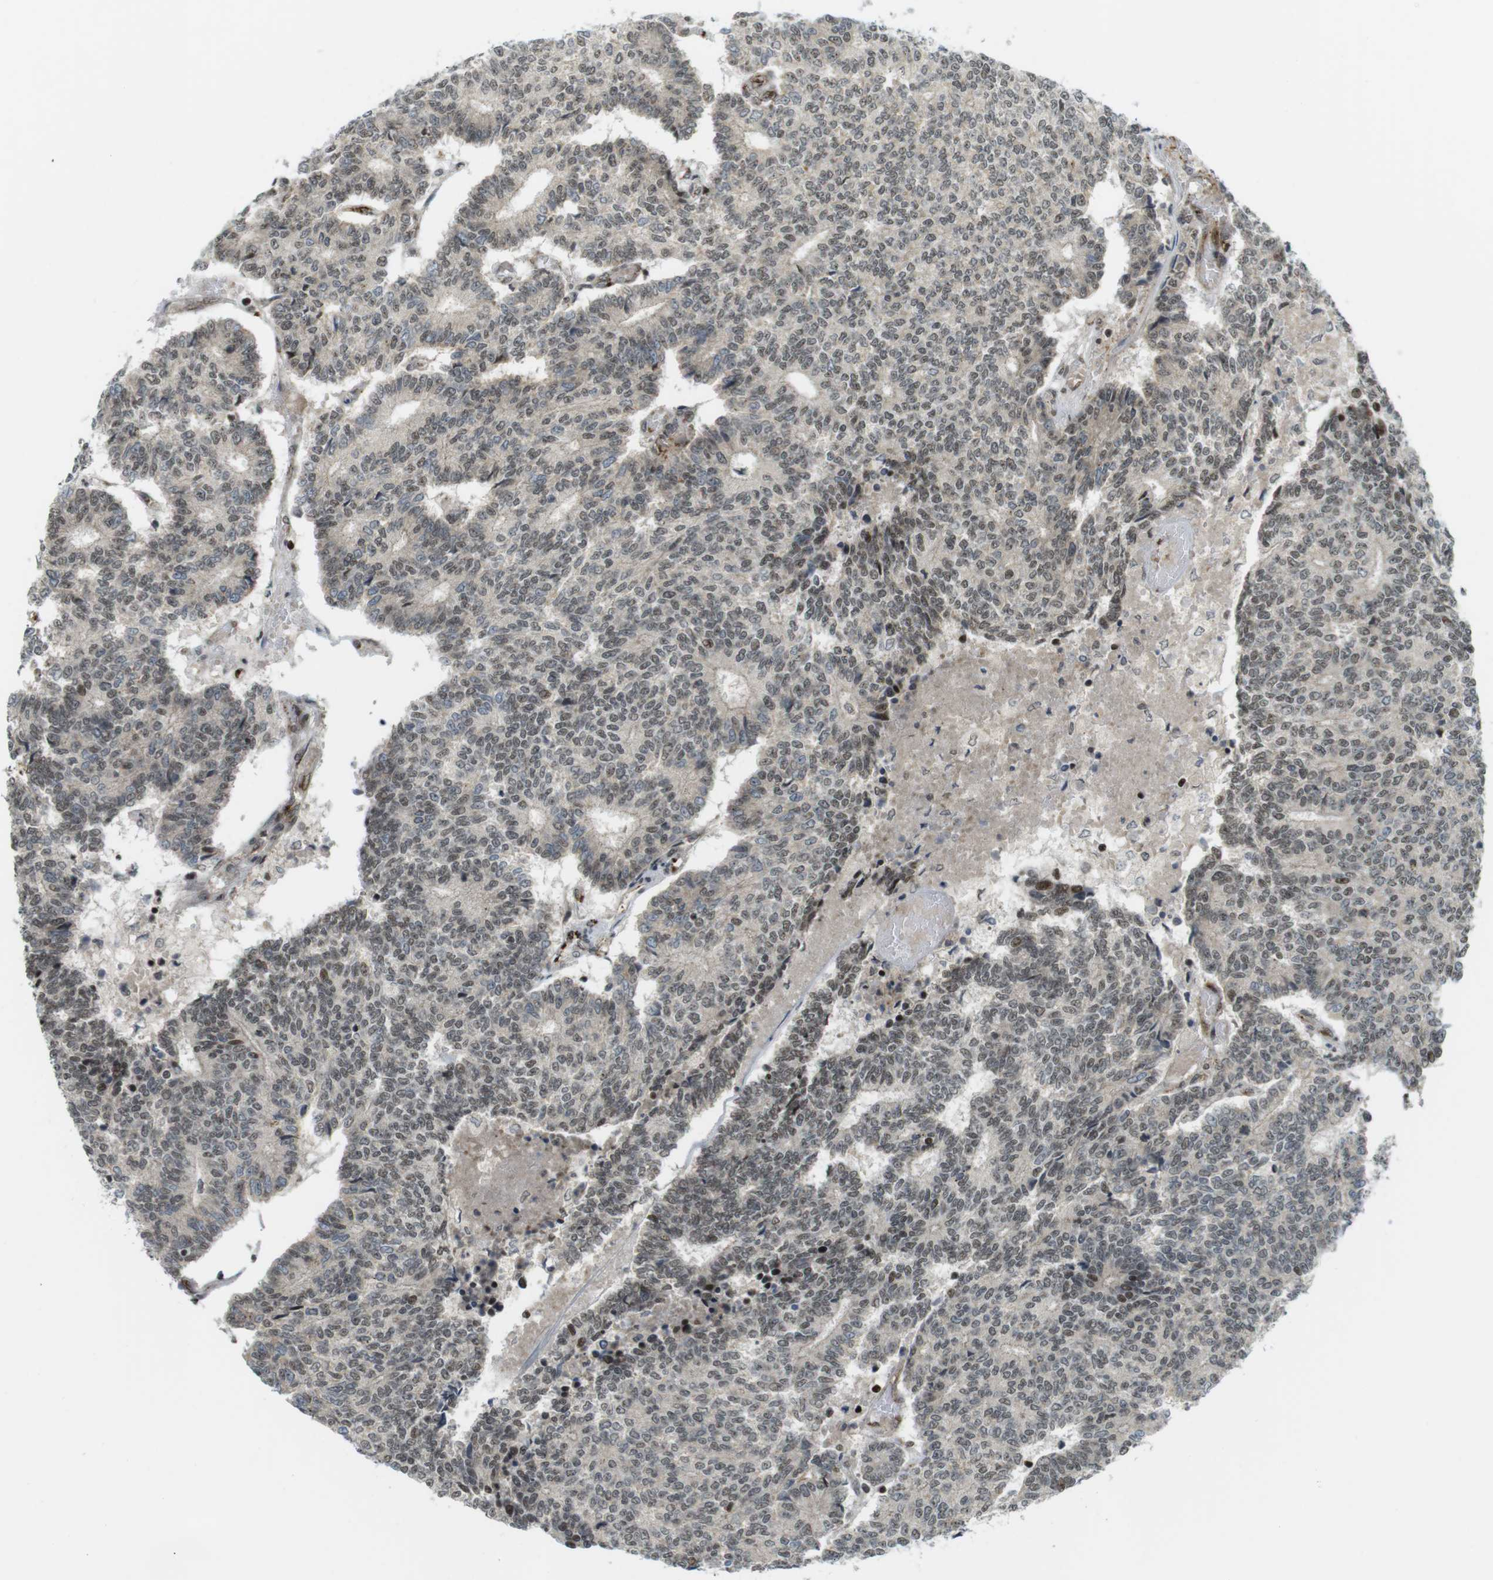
{"staining": {"intensity": "weak", "quantity": ">75%", "location": "cytoplasmic/membranous,nuclear"}, "tissue": "prostate cancer", "cell_type": "Tumor cells", "image_type": "cancer", "snomed": [{"axis": "morphology", "description": "Normal tissue, NOS"}, {"axis": "morphology", "description": "Adenocarcinoma, High grade"}, {"axis": "topography", "description": "Prostate"}, {"axis": "topography", "description": "Seminal veicle"}], "caption": "A photomicrograph of prostate cancer stained for a protein demonstrates weak cytoplasmic/membranous and nuclear brown staining in tumor cells. (DAB IHC, brown staining for protein, blue staining for nuclei).", "gene": "PPP1R13B", "patient": {"sex": "male", "age": 55}}